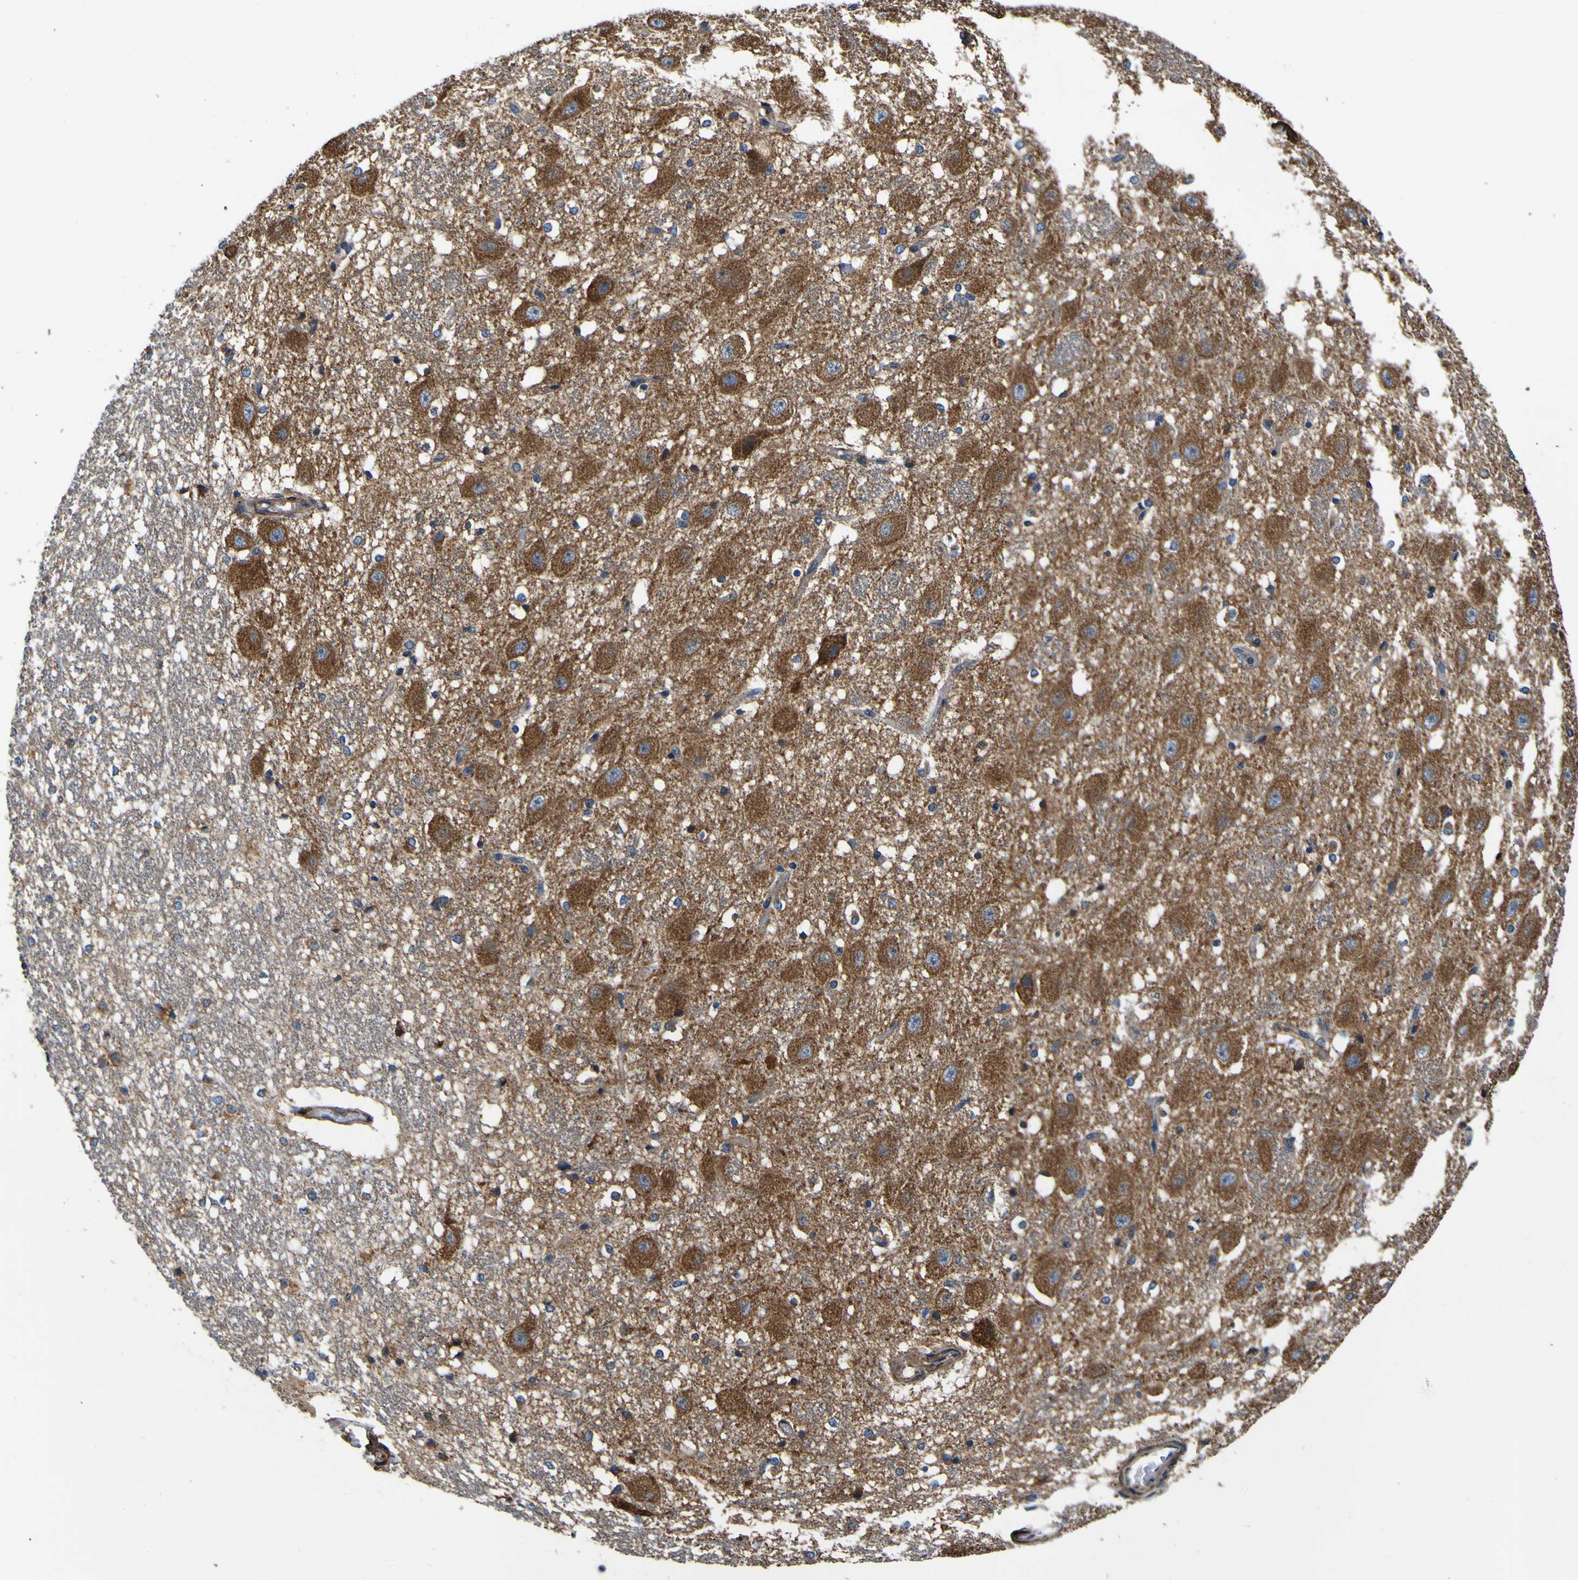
{"staining": {"intensity": "moderate", "quantity": "<25%", "location": "cytoplasmic/membranous"}, "tissue": "hippocampus", "cell_type": "Glial cells", "image_type": "normal", "snomed": [{"axis": "morphology", "description": "Normal tissue, NOS"}, {"axis": "topography", "description": "Hippocampus"}], "caption": "The immunohistochemical stain shows moderate cytoplasmic/membranous staining in glial cells of benign hippocampus.", "gene": "INPP5A", "patient": {"sex": "female", "age": 19}}